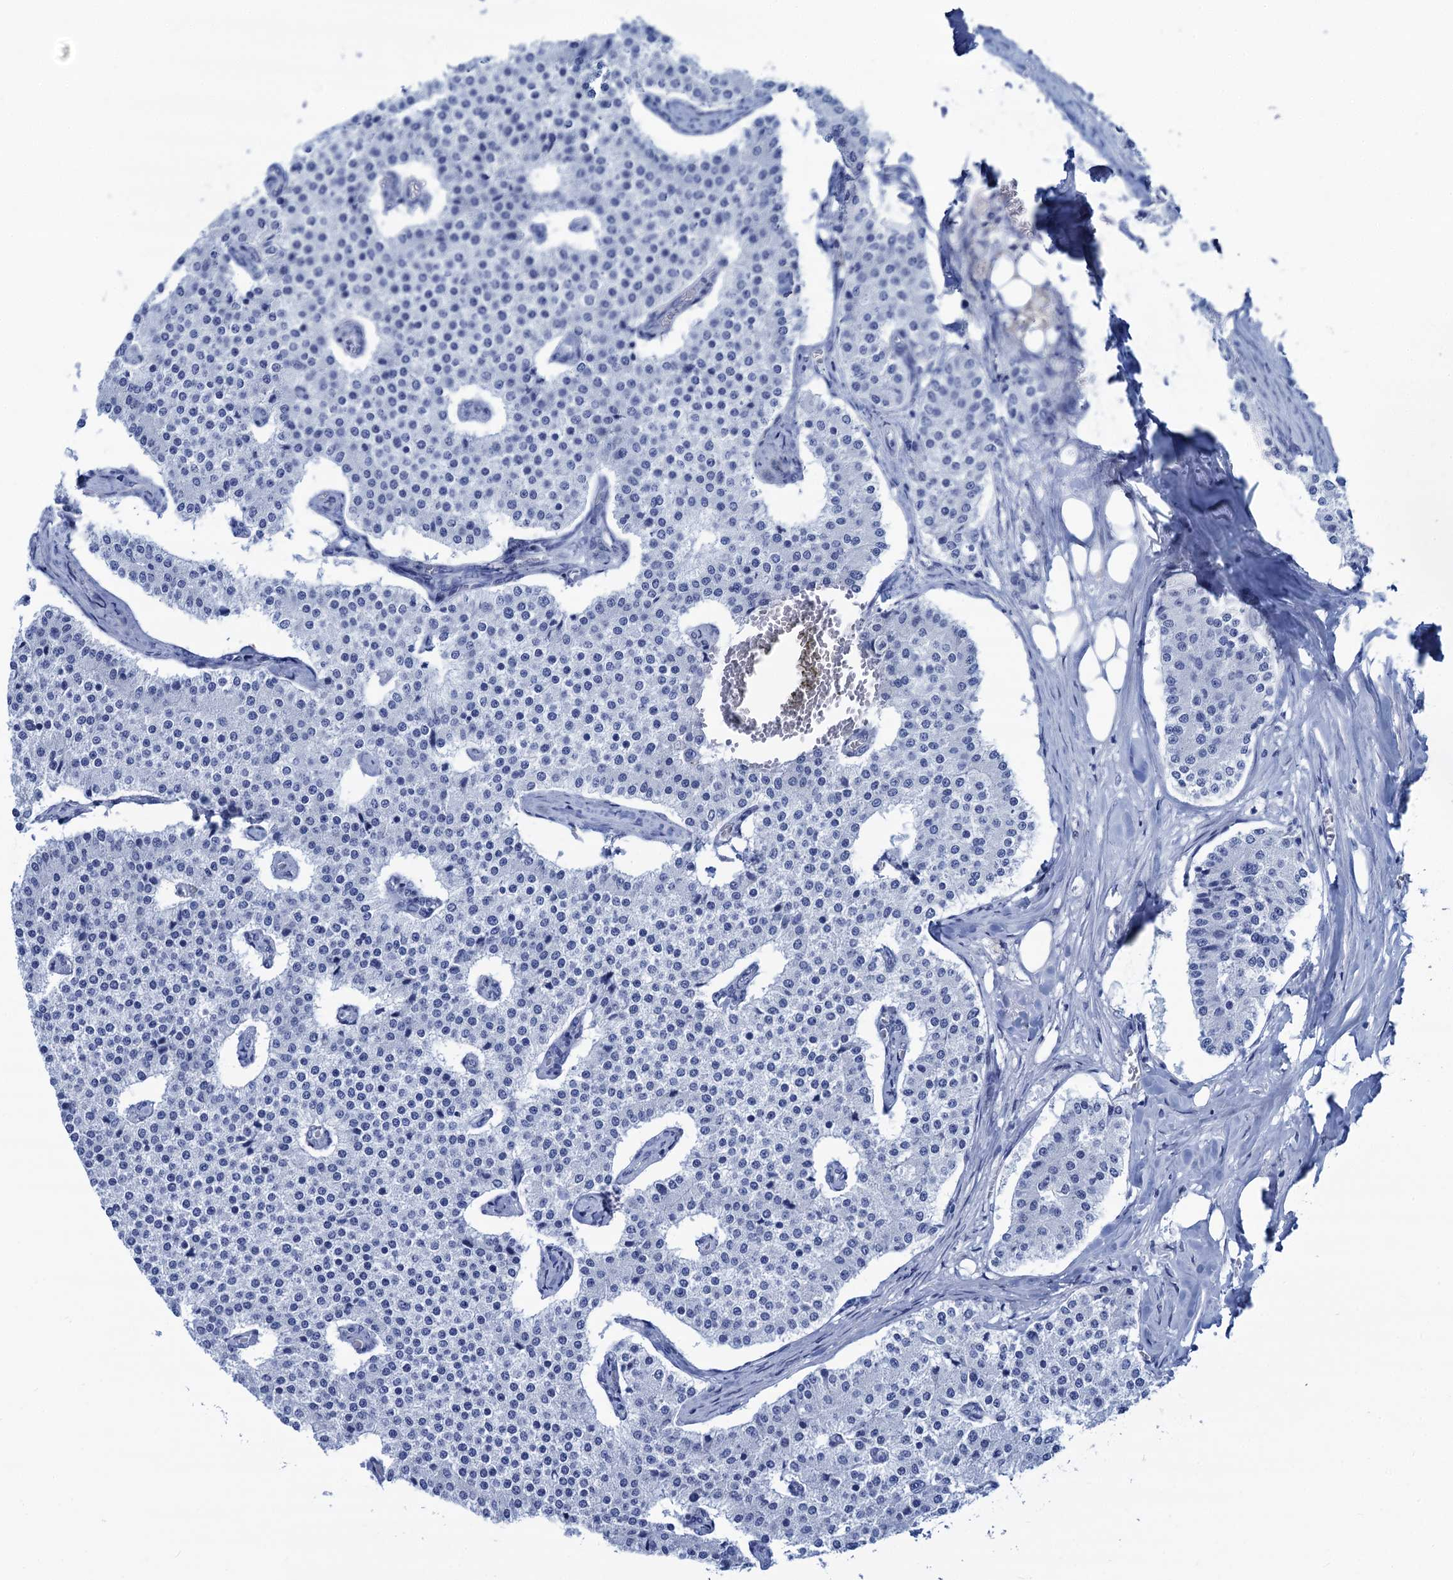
{"staining": {"intensity": "negative", "quantity": "none", "location": "none"}, "tissue": "carcinoid", "cell_type": "Tumor cells", "image_type": "cancer", "snomed": [{"axis": "morphology", "description": "Carcinoid, malignant, NOS"}, {"axis": "topography", "description": "Colon"}], "caption": "This is an immunohistochemistry image of carcinoid. There is no staining in tumor cells.", "gene": "CABYR", "patient": {"sex": "female", "age": 52}}